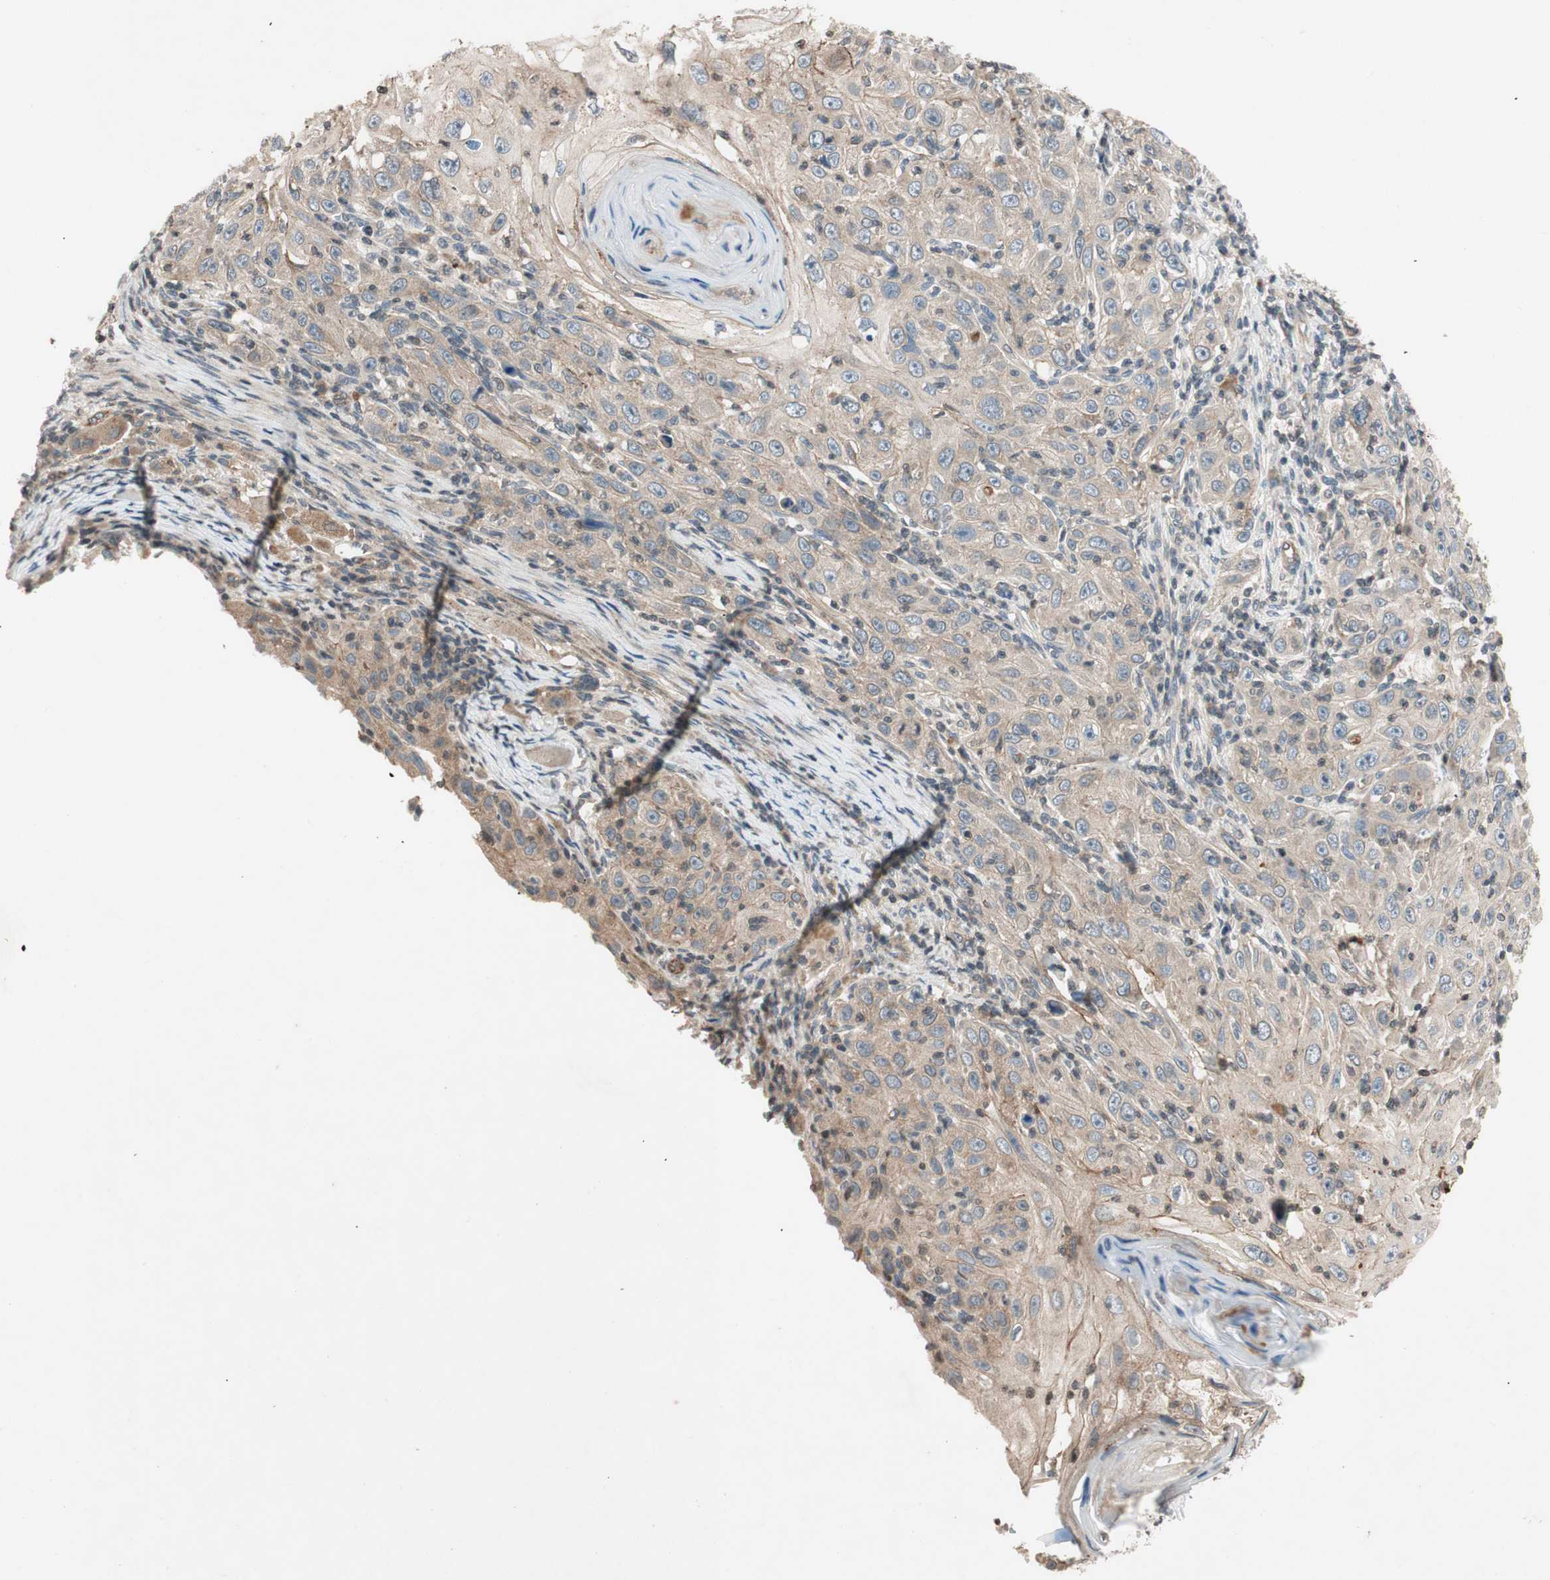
{"staining": {"intensity": "weak", "quantity": ">75%", "location": "cytoplasmic/membranous"}, "tissue": "skin cancer", "cell_type": "Tumor cells", "image_type": "cancer", "snomed": [{"axis": "morphology", "description": "Squamous cell carcinoma, NOS"}, {"axis": "topography", "description": "Skin"}], "caption": "Skin cancer (squamous cell carcinoma) tissue reveals weak cytoplasmic/membranous positivity in approximately >75% of tumor cells, visualized by immunohistochemistry.", "gene": "GCLM", "patient": {"sex": "female", "age": 88}}